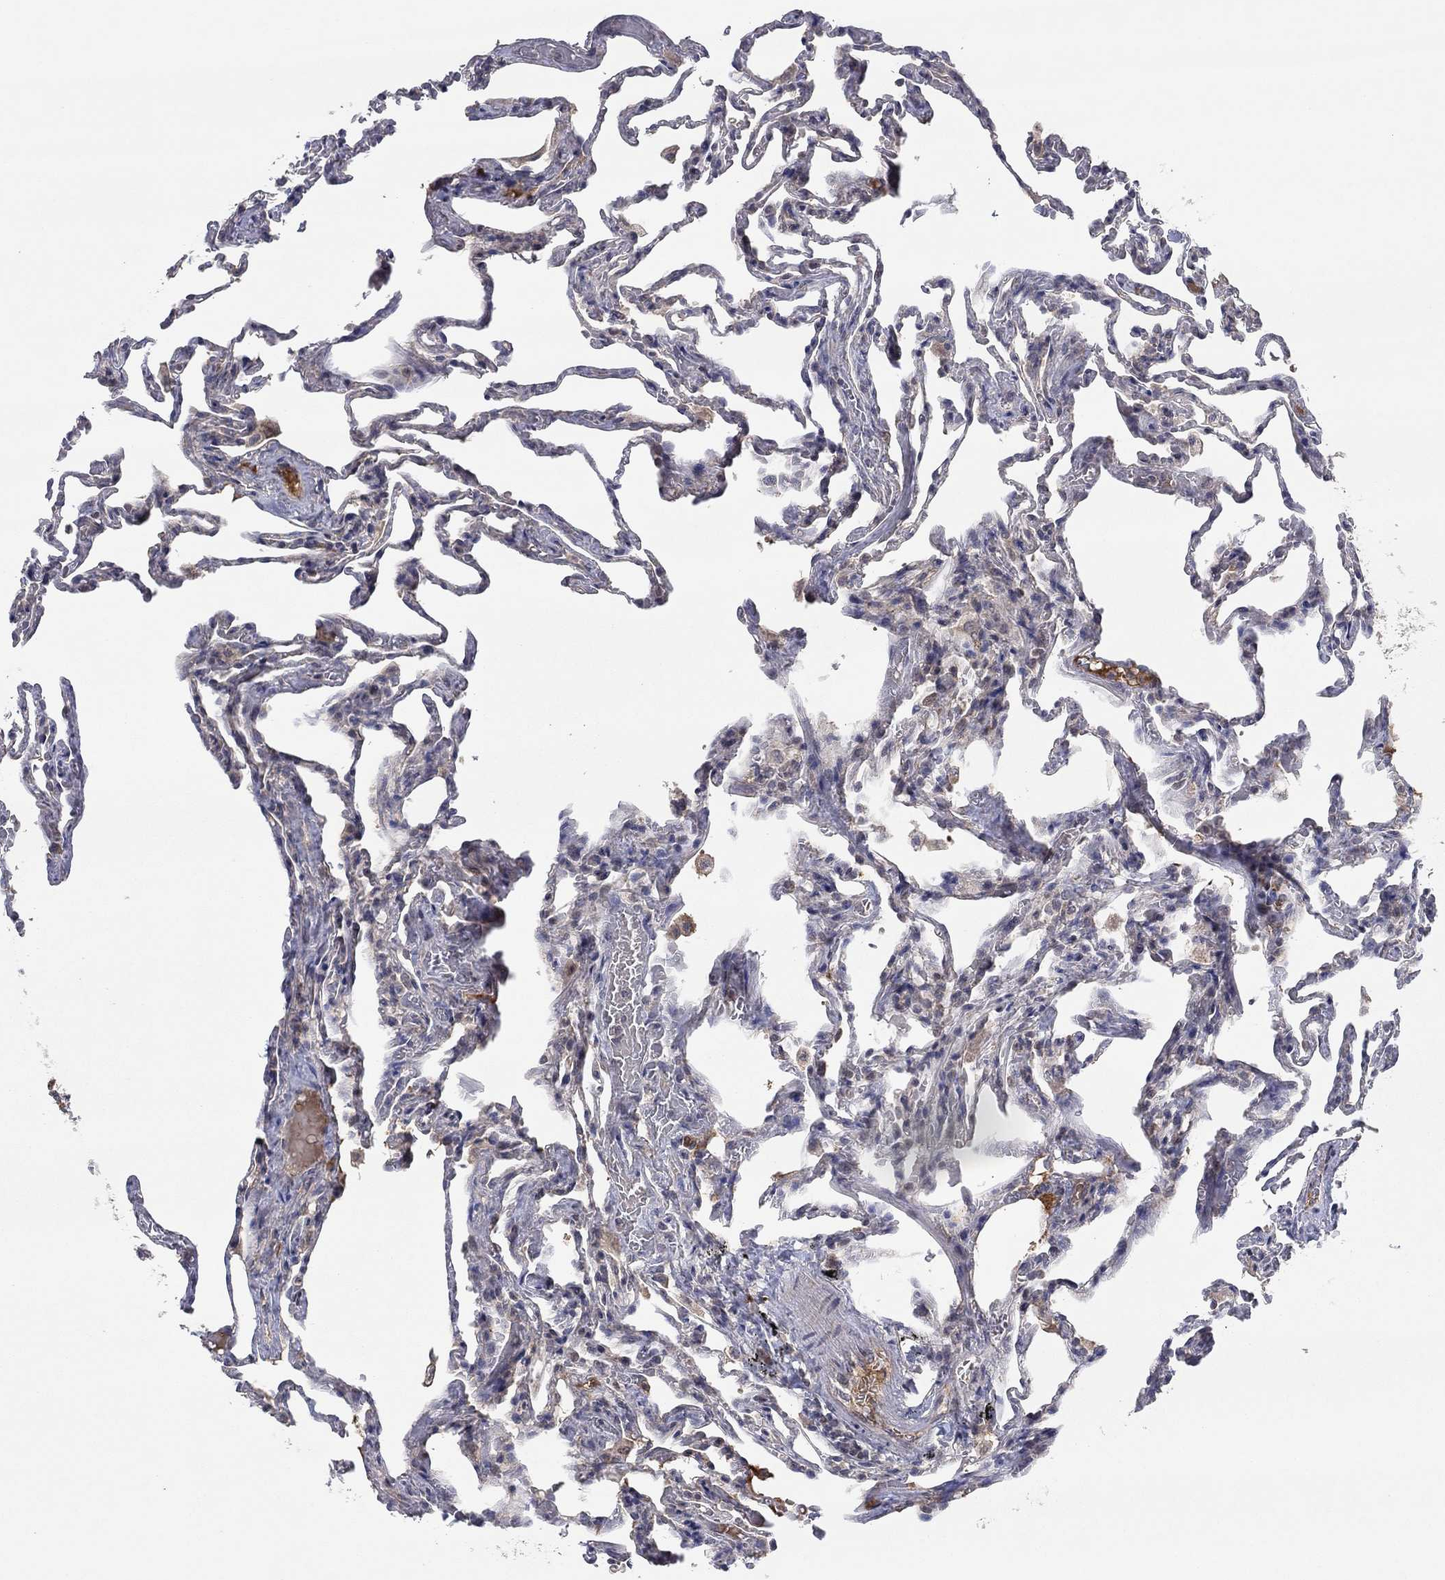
{"staining": {"intensity": "negative", "quantity": "none", "location": "none"}, "tissue": "lung", "cell_type": "Alveolar cells", "image_type": "normal", "snomed": [{"axis": "morphology", "description": "Normal tissue, NOS"}, {"axis": "topography", "description": "Lung"}], "caption": "DAB immunohistochemical staining of unremarkable human lung exhibits no significant staining in alveolar cells. (Brightfield microscopy of DAB immunohistochemistry at high magnification).", "gene": "IL4", "patient": {"sex": "female", "age": 43}}